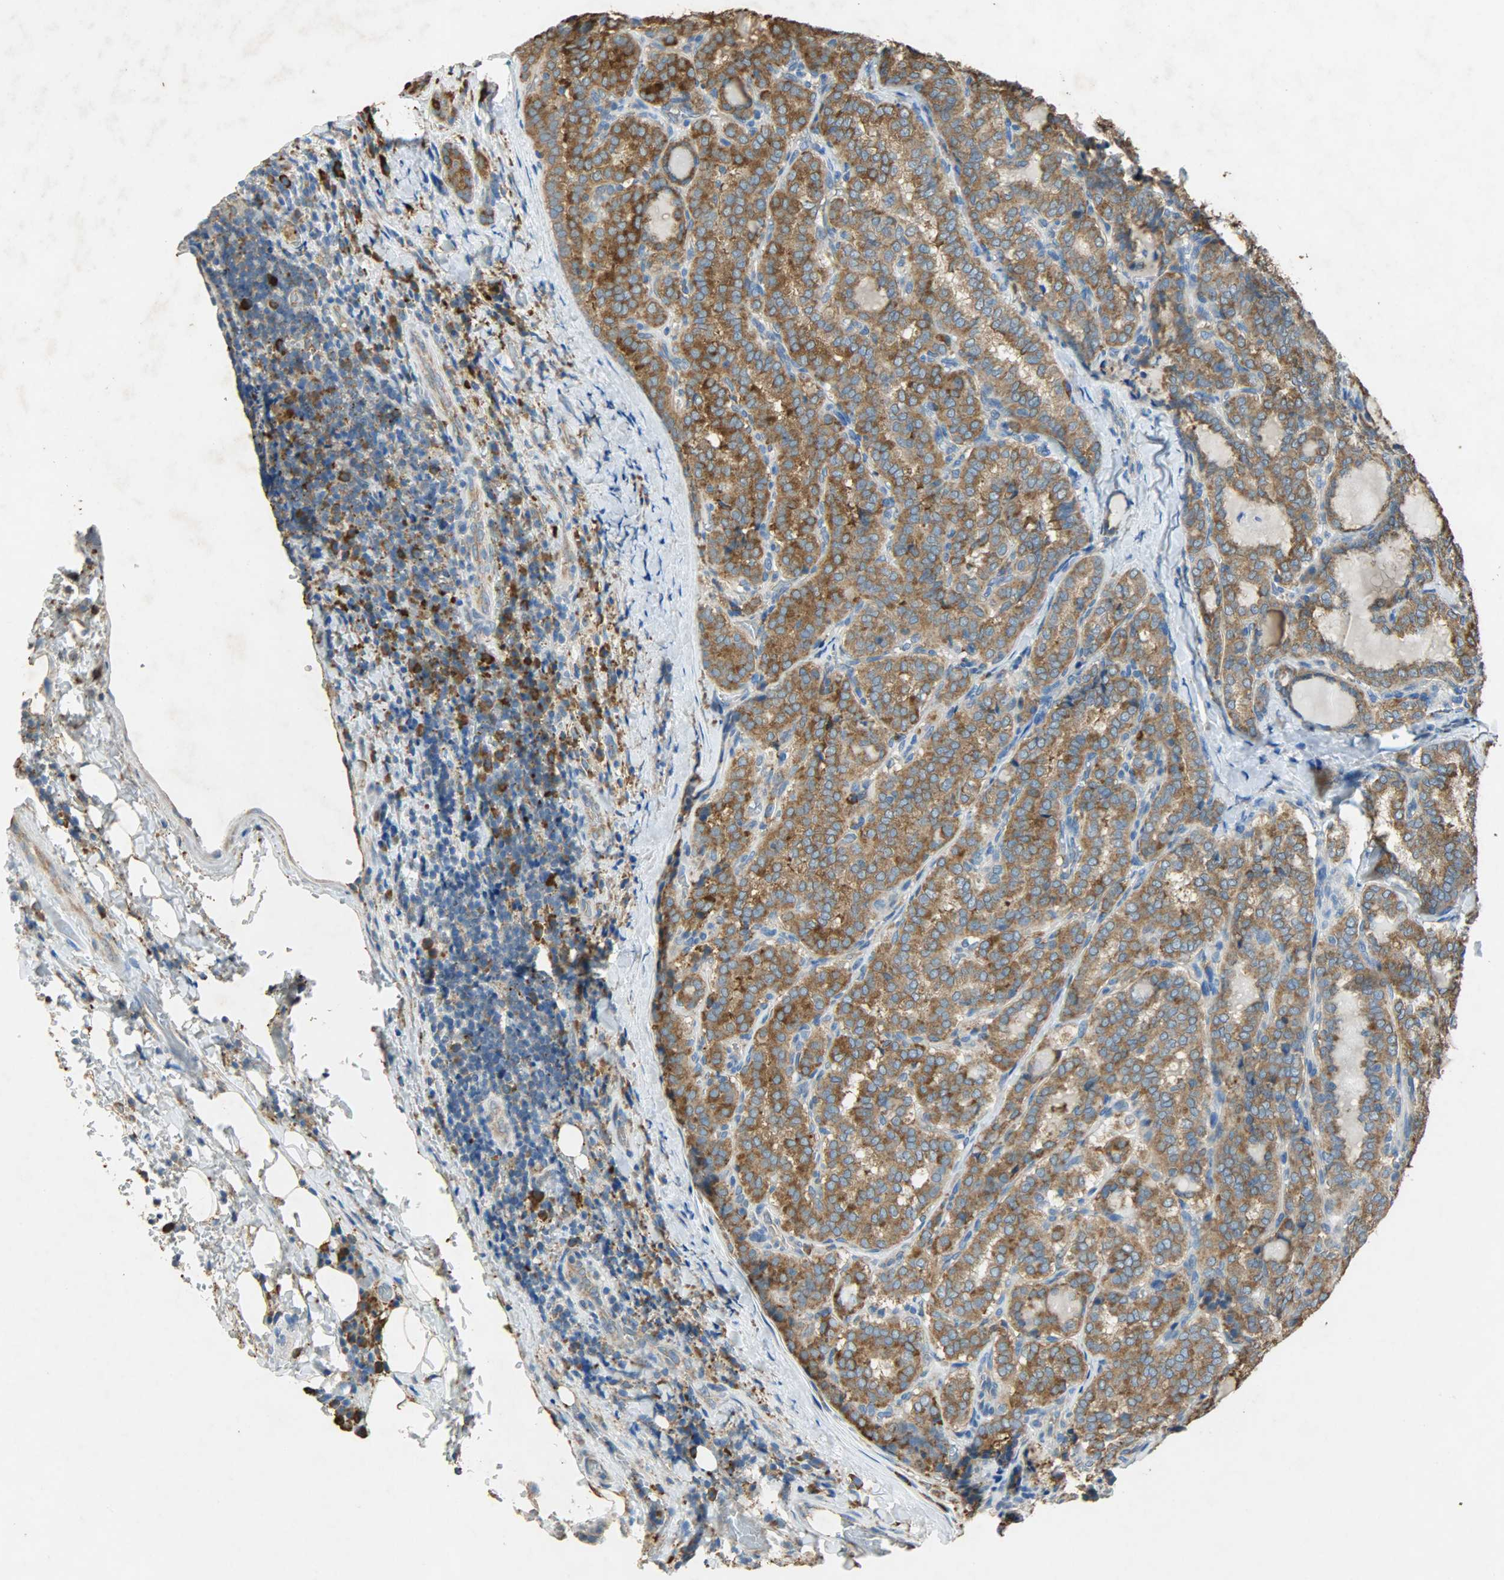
{"staining": {"intensity": "strong", "quantity": ">75%", "location": "cytoplasmic/membranous"}, "tissue": "thyroid cancer", "cell_type": "Tumor cells", "image_type": "cancer", "snomed": [{"axis": "morphology", "description": "Papillary adenocarcinoma, NOS"}, {"axis": "topography", "description": "Thyroid gland"}], "caption": "Immunohistochemical staining of thyroid papillary adenocarcinoma demonstrates high levels of strong cytoplasmic/membranous protein positivity in approximately >75% of tumor cells. (DAB (3,3'-diaminobenzidine) IHC, brown staining for protein, blue staining for nuclei).", "gene": "HSPA5", "patient": {"sex": "female", "age": 30}}